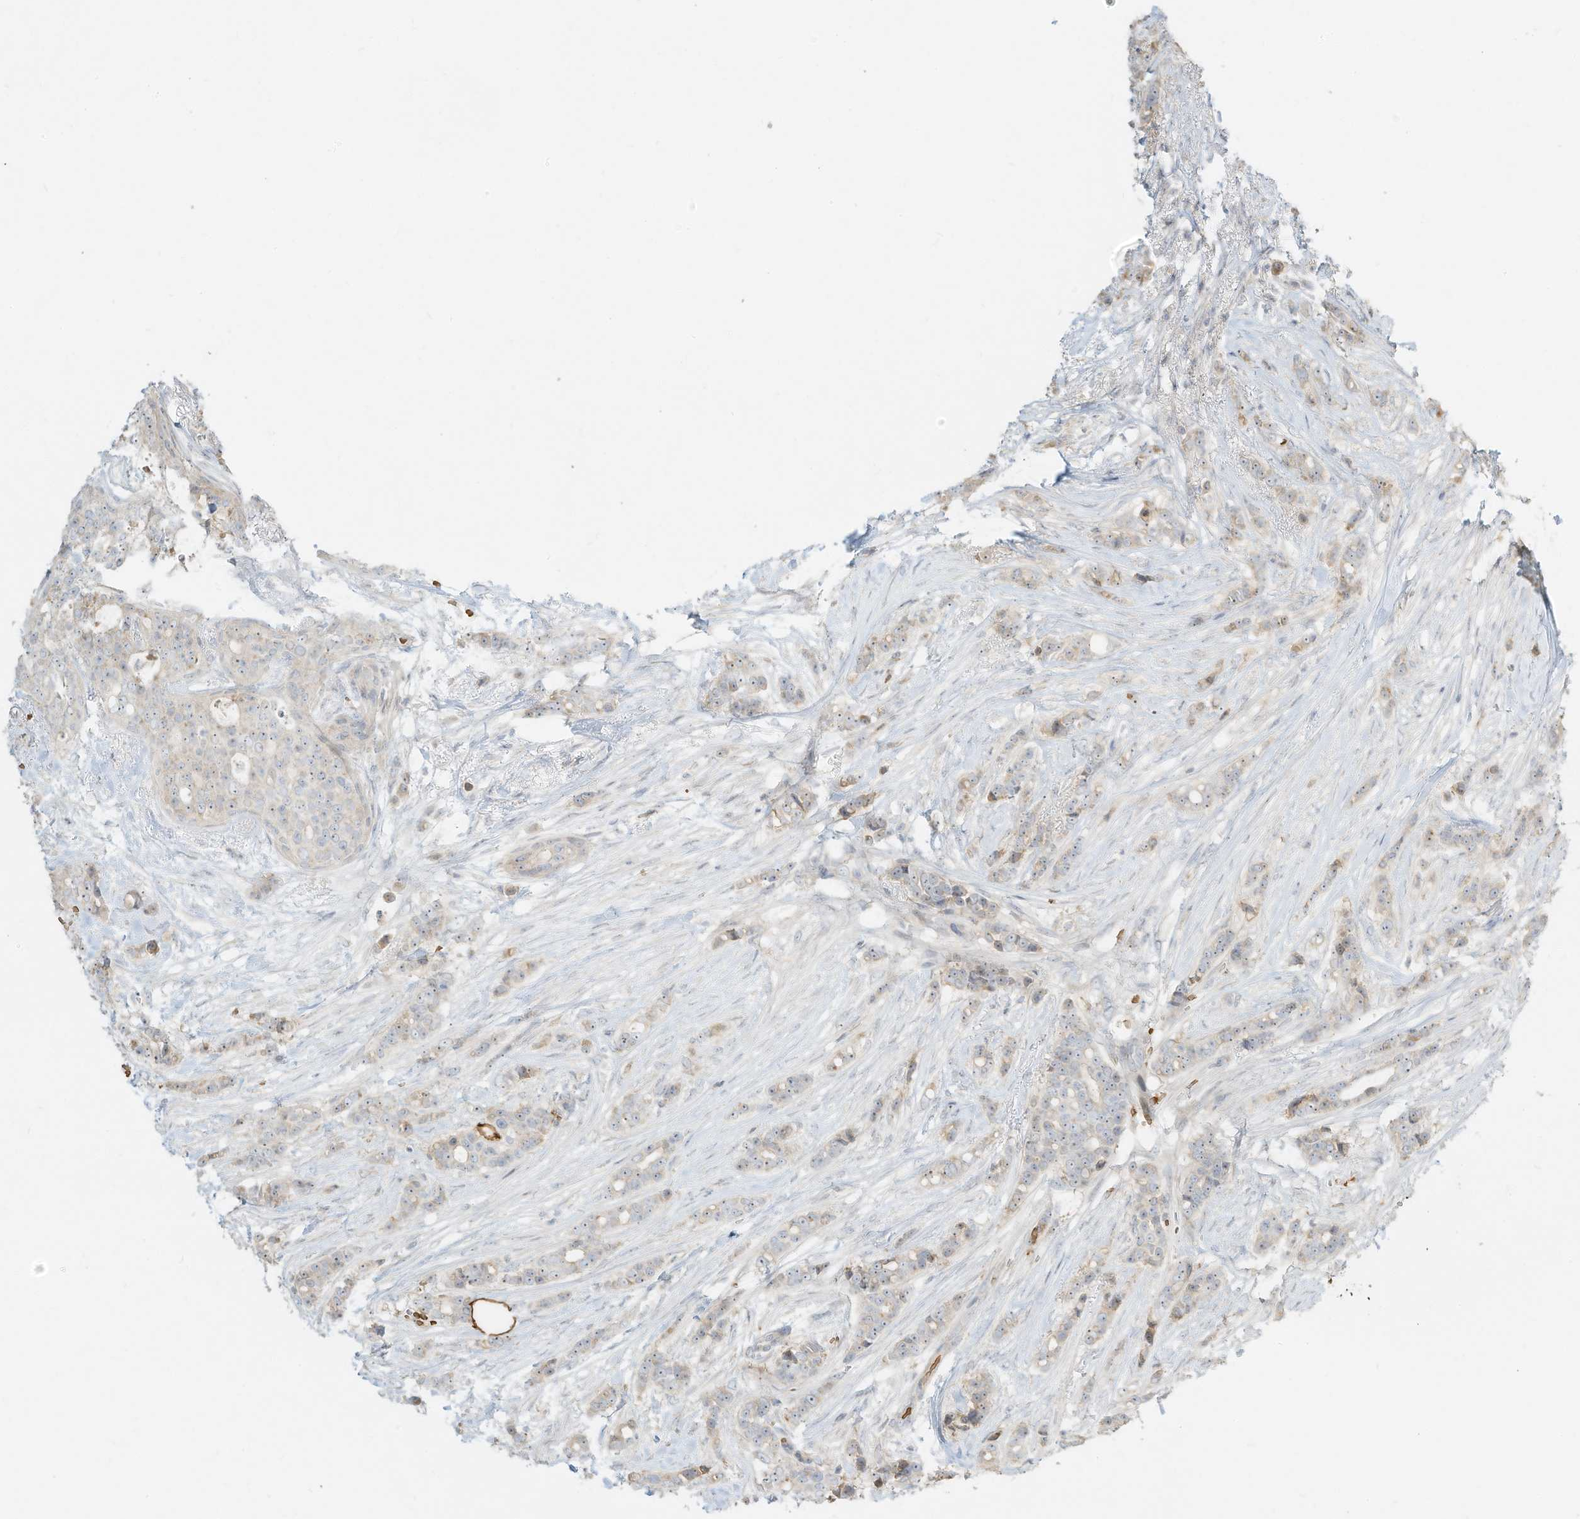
{"staining": {"intensity": "weak", "quantity": "<25%", "location": "cytoplasmic/membranous"}, "tissue": "breast cancer", "cell_type": "Tumor cells", "image_type": "cancer", "snomed": [{"axis": "morphology", "description": "Lobular carcinoma"}, {"axis": "topography", "description": "Breast"}], "caption": "Immunohistochemical staining of human breast lobular carcinoma displays no significant expression in tumor cells.", "gene": "OFD1", "patient": {"sex": "female", "age": 51}}